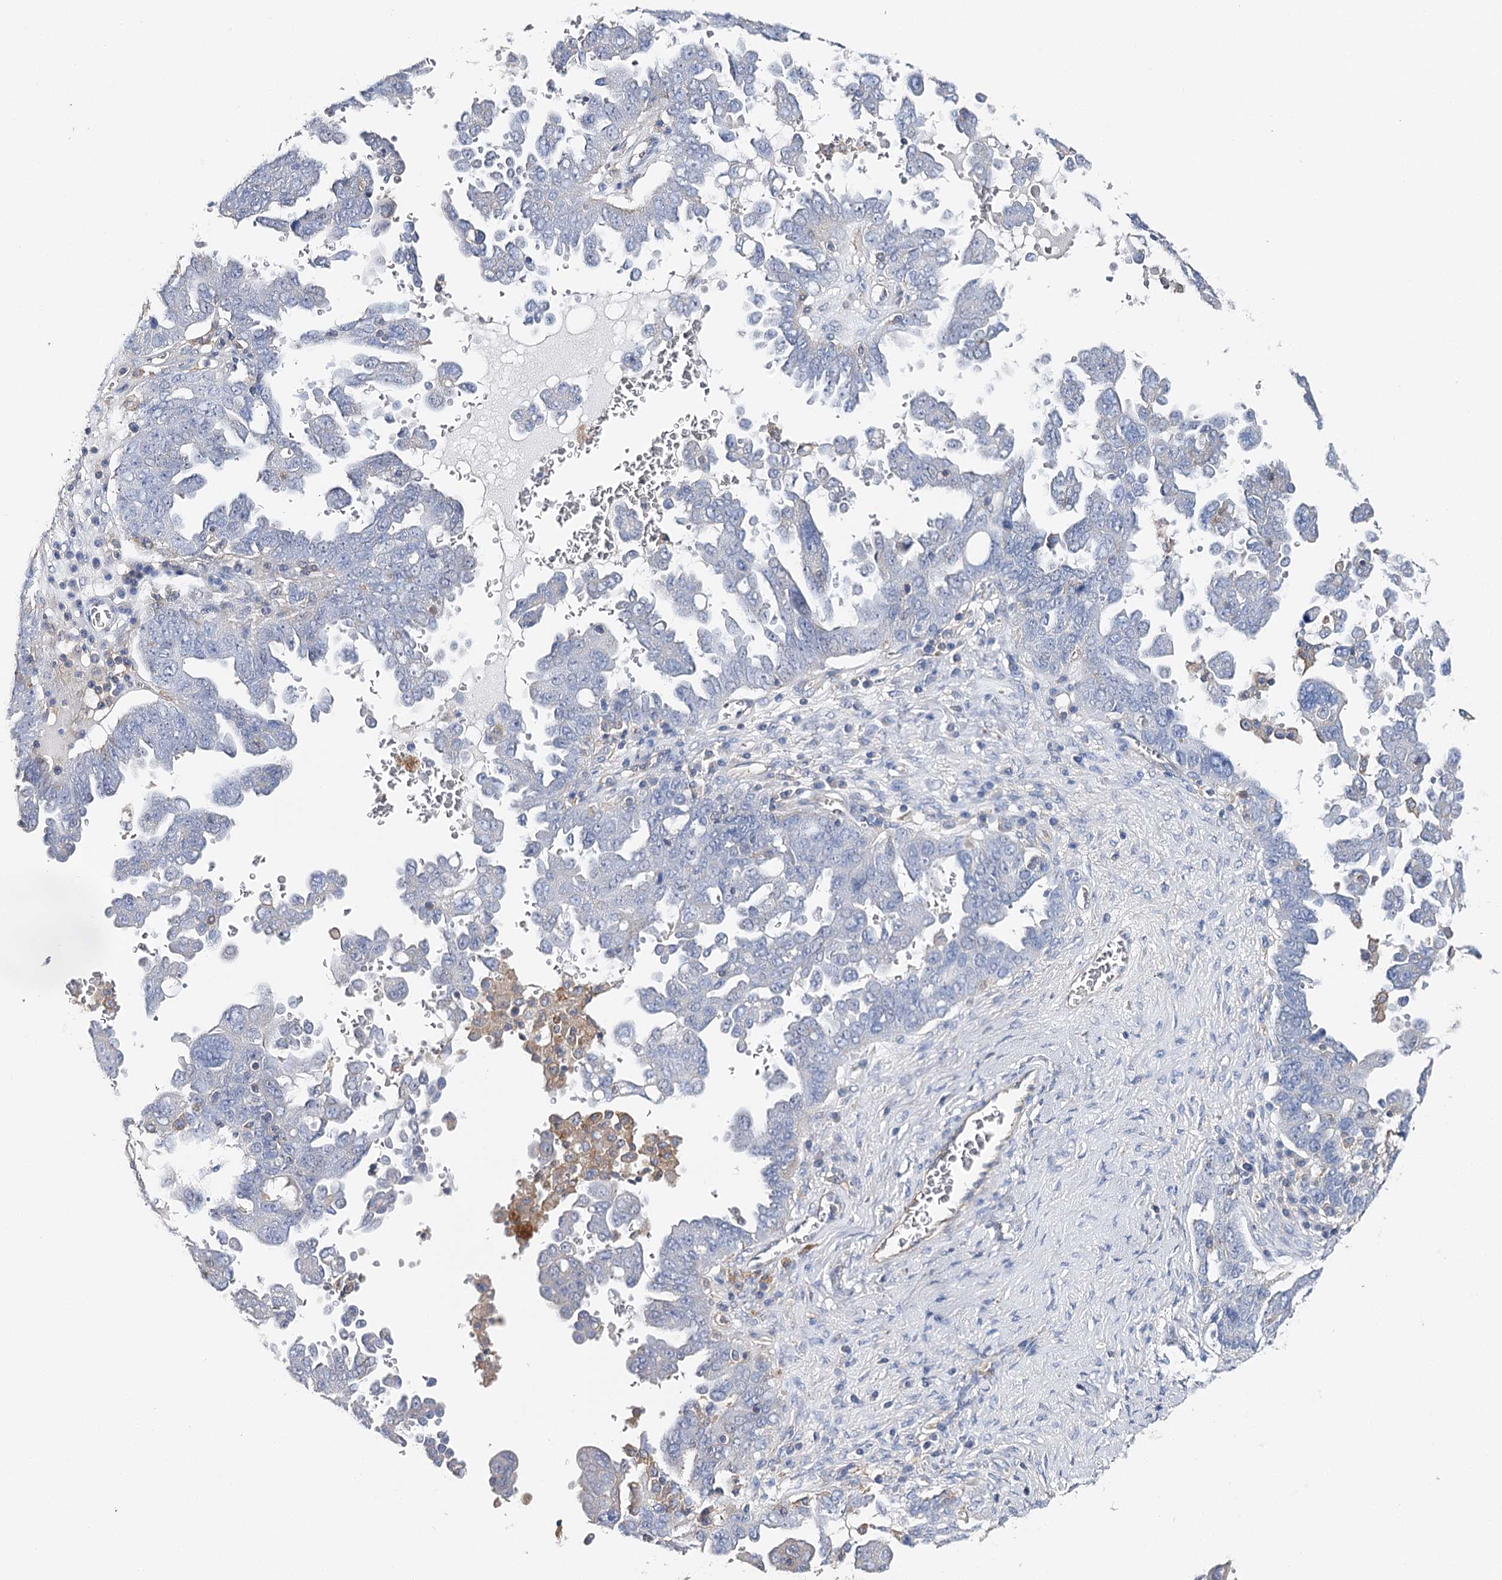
{"staining": {"intensity": "negative", "quantity": "none", "location": "none"}, "tissue": "ovarian cancer", "cell_type": "Tumor cells", "image_type": "cancer", "snomed": [{"axis": "morphology", "description": "Carcinoma, endometroid"}, {"axis": "topography", "description": "Ovary"}], "caption": "Tumor cells are negative for protein expression in human ovarian cancer.", "gene": "EPYC", "patient": {"sex": "female", "age": 62}}